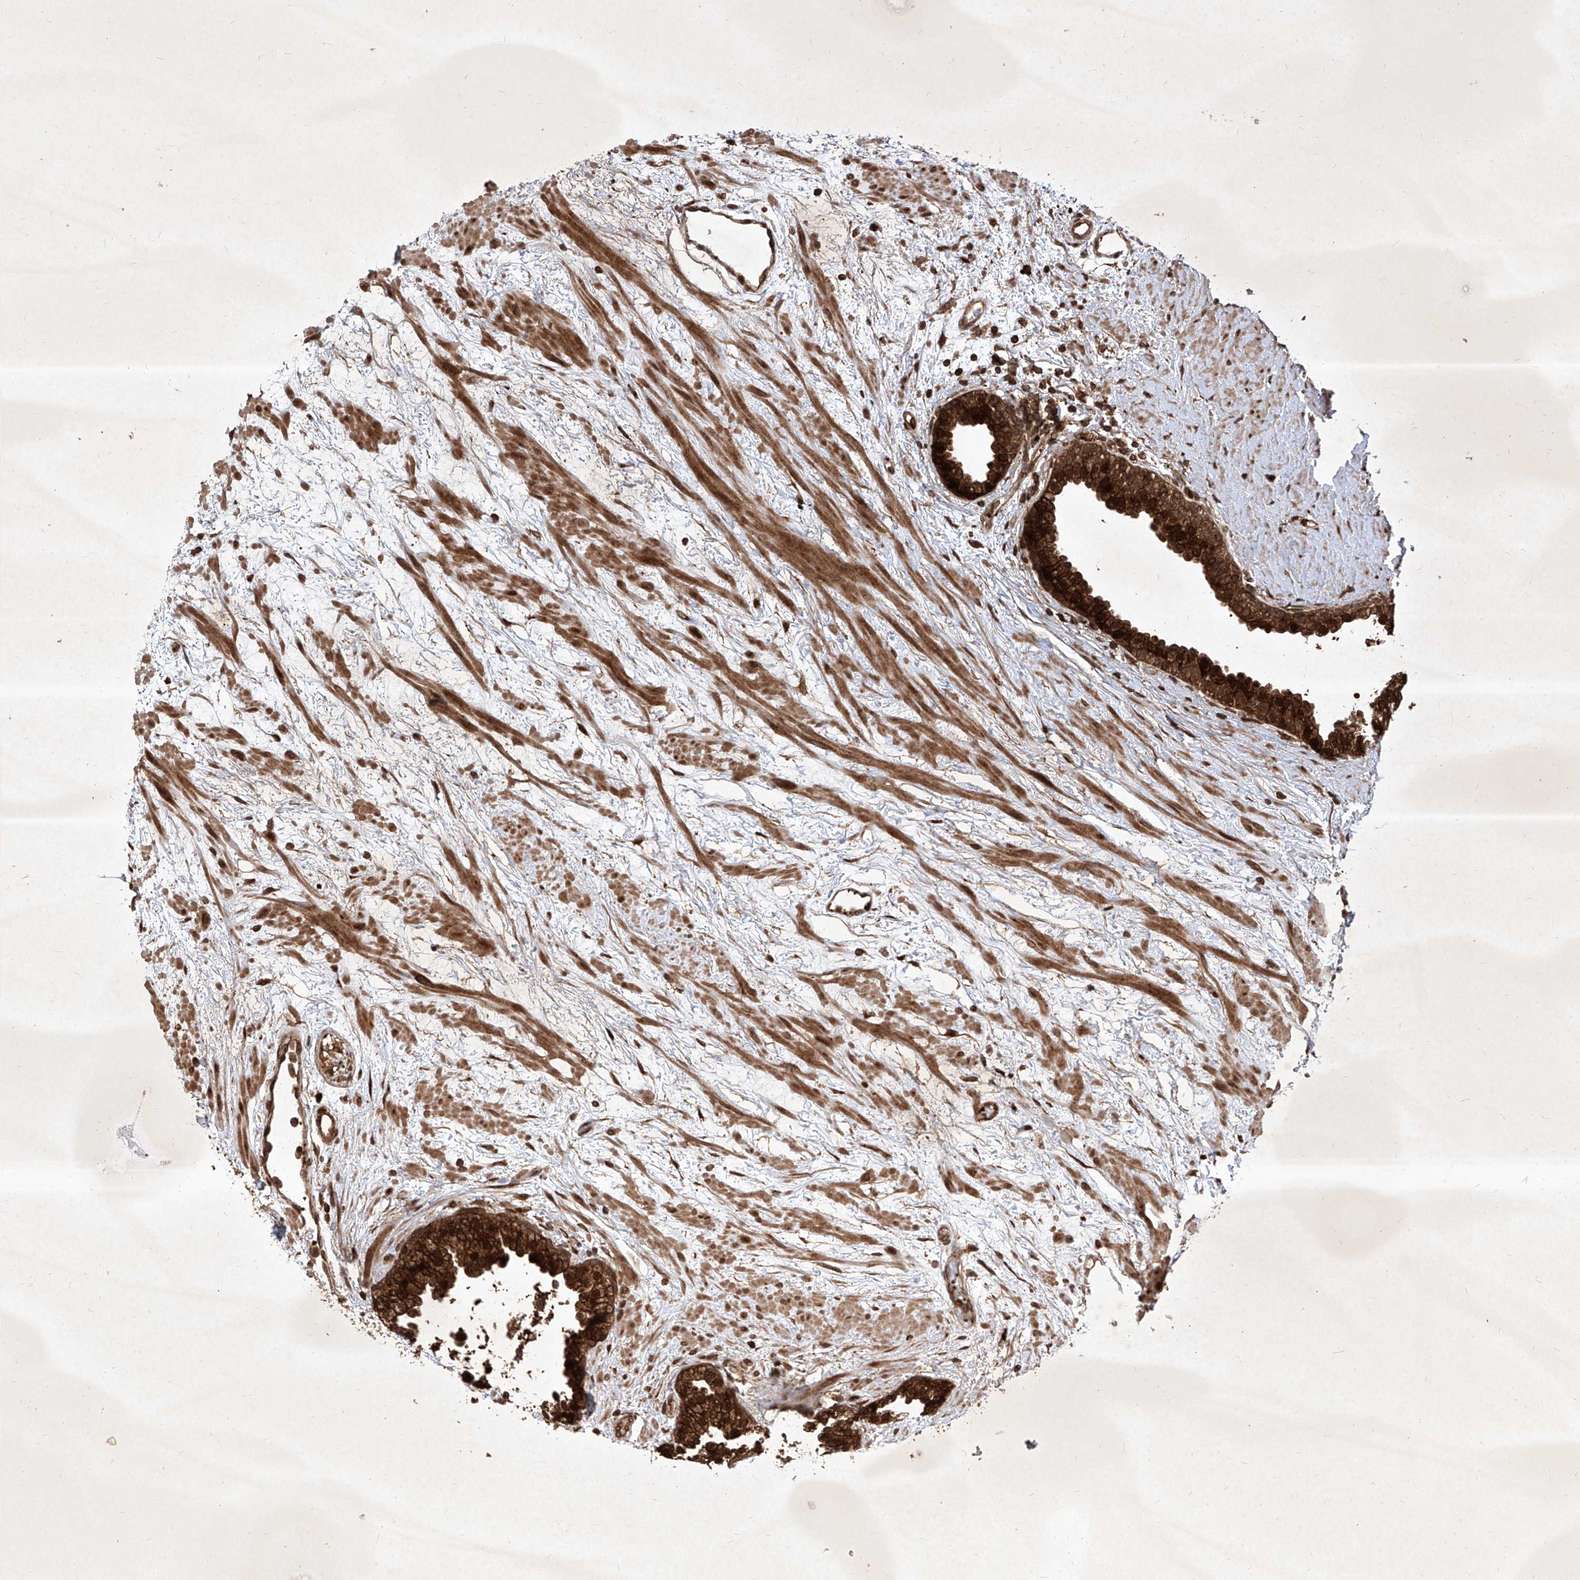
{"staining": {"intensity": "strong", "quantity": ">75%", "location": "cytoplasmic/membranous,nuclear"}, "tissue": "prostate", "cell_type": "Glandular cells", "image_type": "normal", "snomed": [{"axis": "morphology", "description": "Normal tissue, NOS"}, {"axis": "topography", "description": "Prostate"}], "caption": "Unremarkable prostate was stained to show a protein in brown. There is high levels of strong cytoplasmic/membranous,nuclear expression in approximately >75% of glandular cells.", "gene": "MAGED2", "patient": {"sex": "male", "age": 48}}